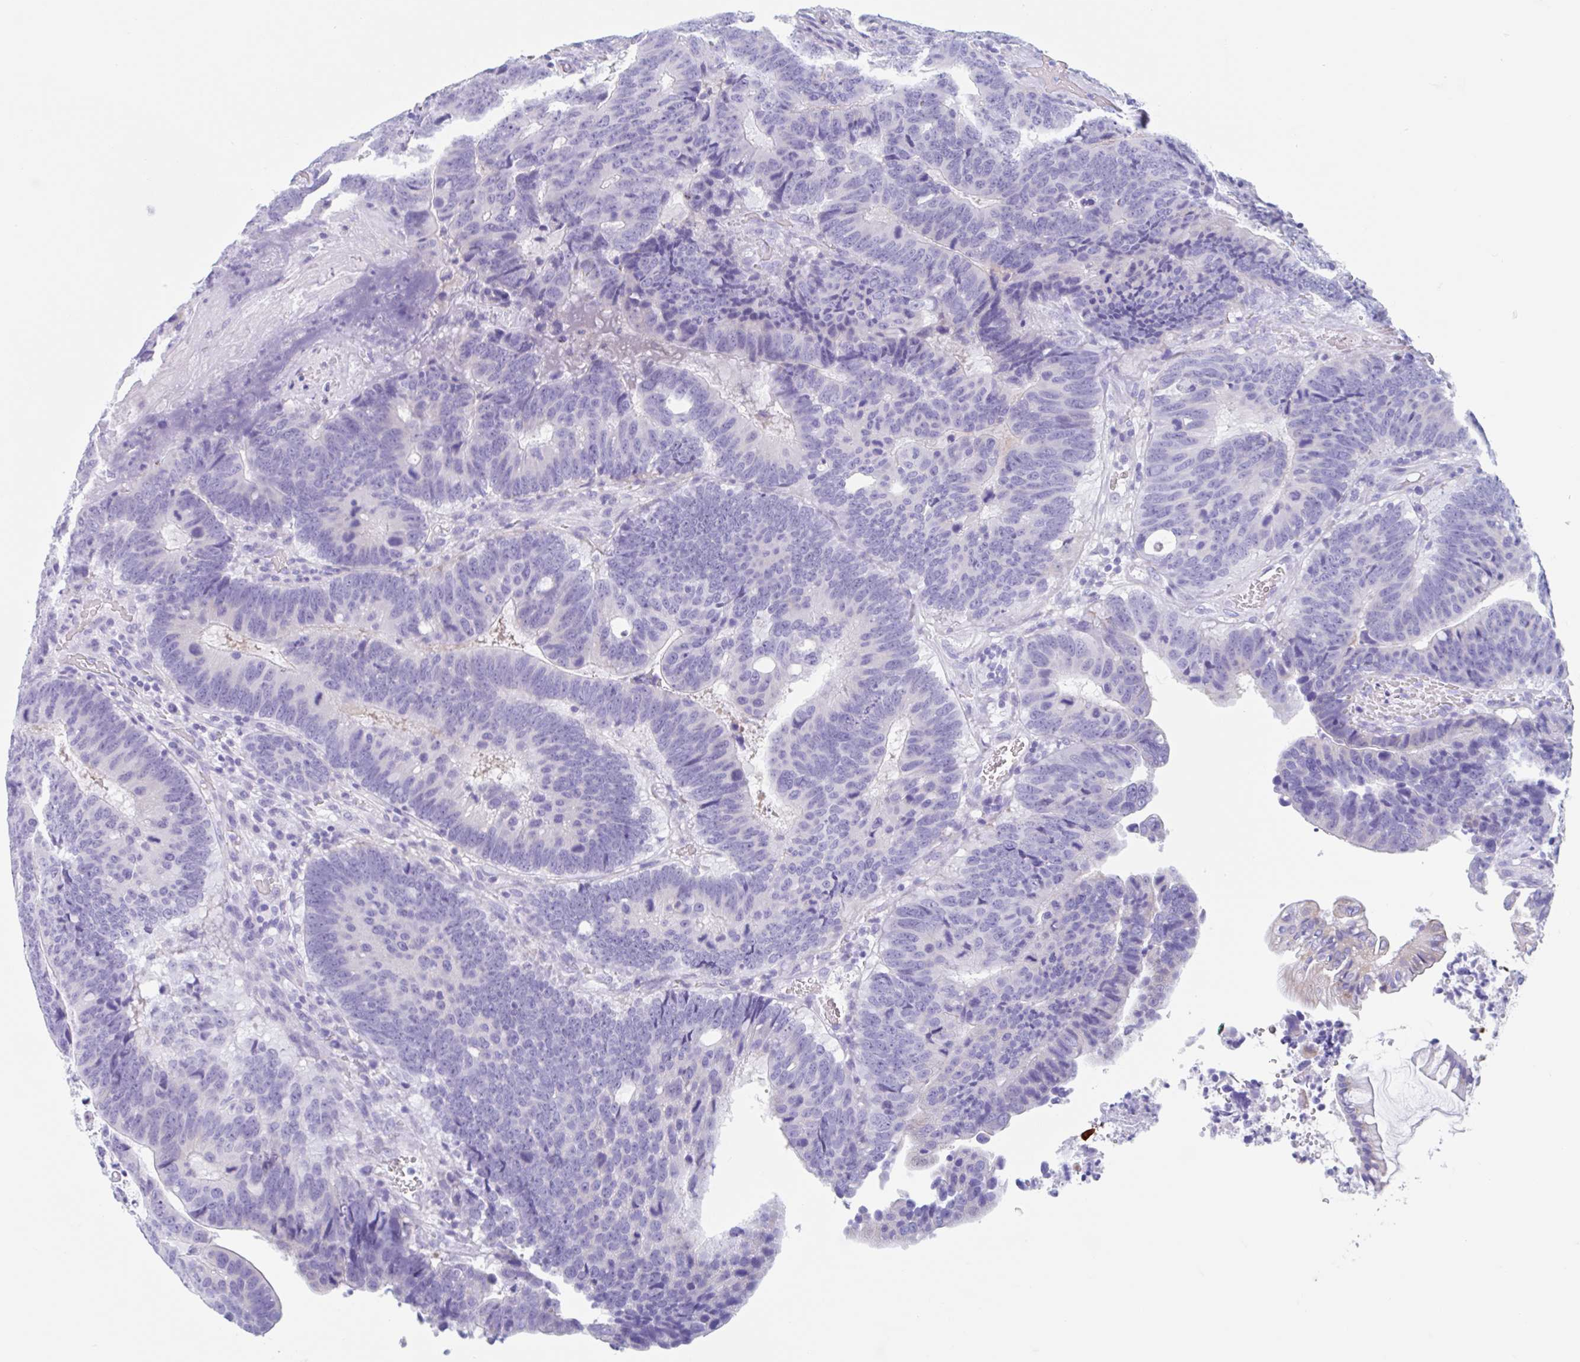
{"staining": {"intensity": "negative", "quantity": "none", "location": "none"}, "tissue": "colorectal cancer", "cell_type": "Tumor cells", "image_type": "cancer", "snomed": [{"axis": "morphology", "description": "Adenocarcinoma, NOS"}, {"axis": "topography", "description": "Colon"}], "caption": "The photomicrograph exhibits no staining of tumor cells in colorectal cancer.", "gene": "CPTP", "patient": {"sex": "male", "age": 62}}